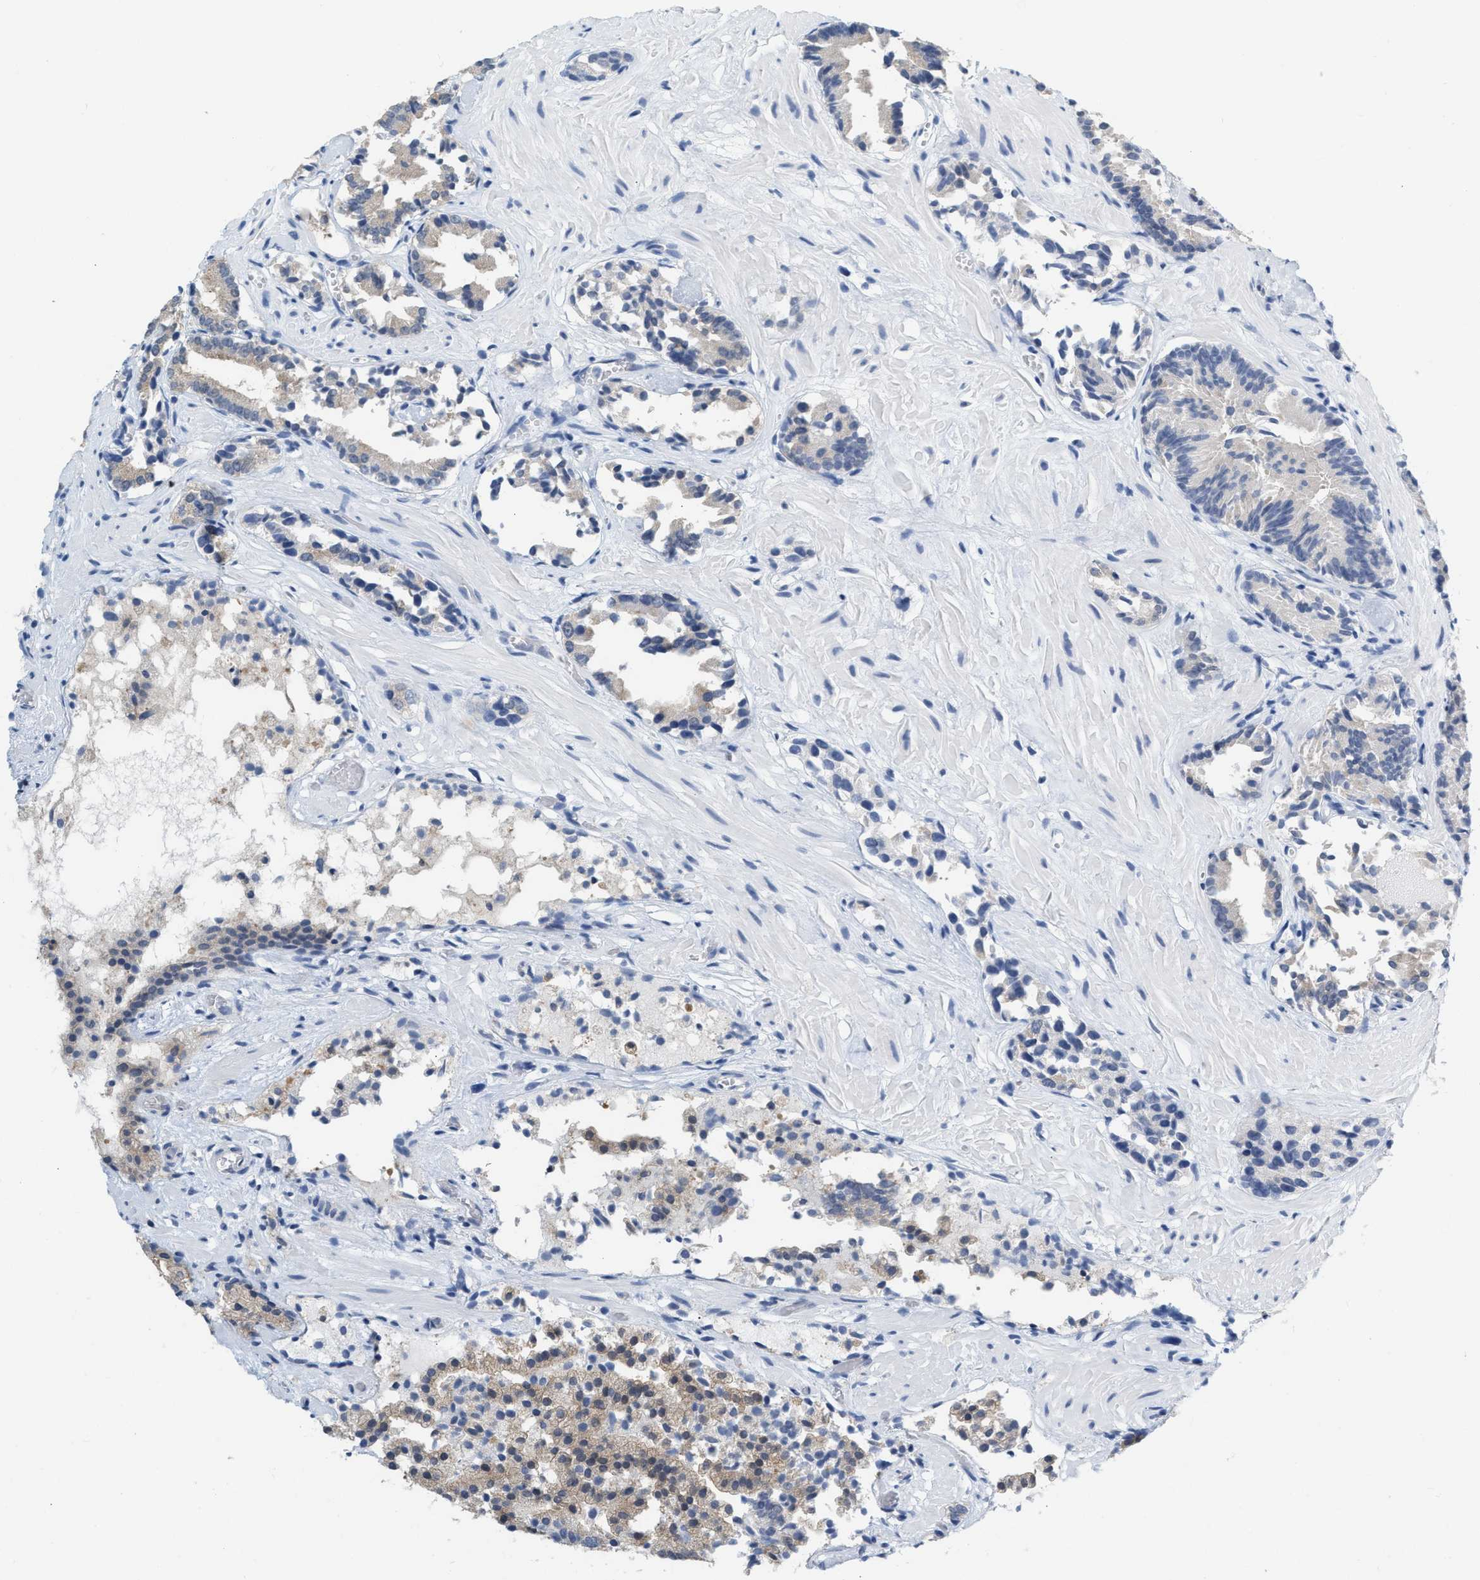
{"staining": {"intensity": "weak", "quantity": "25%-75%", "location": "cytoplasmic/membranous"}, "tissue": "prostate cancer", "cell_type": "Tumor cells", "image_type": "cancer", "snomed": [{"axis": "morphology", "description": "Adenocarcinoma, Low grade"}, {"axis": "topography", "description": "Prostate"}], "caption": "Protein staining displays weak cytoplasmic/membranous staining in approximately 25%-75% of tumor cells in prostate cancer (low-grade adenocarcinoma).", "gene": "BAIAP2L1", "patient": {"sex": "male", "age": 51}}